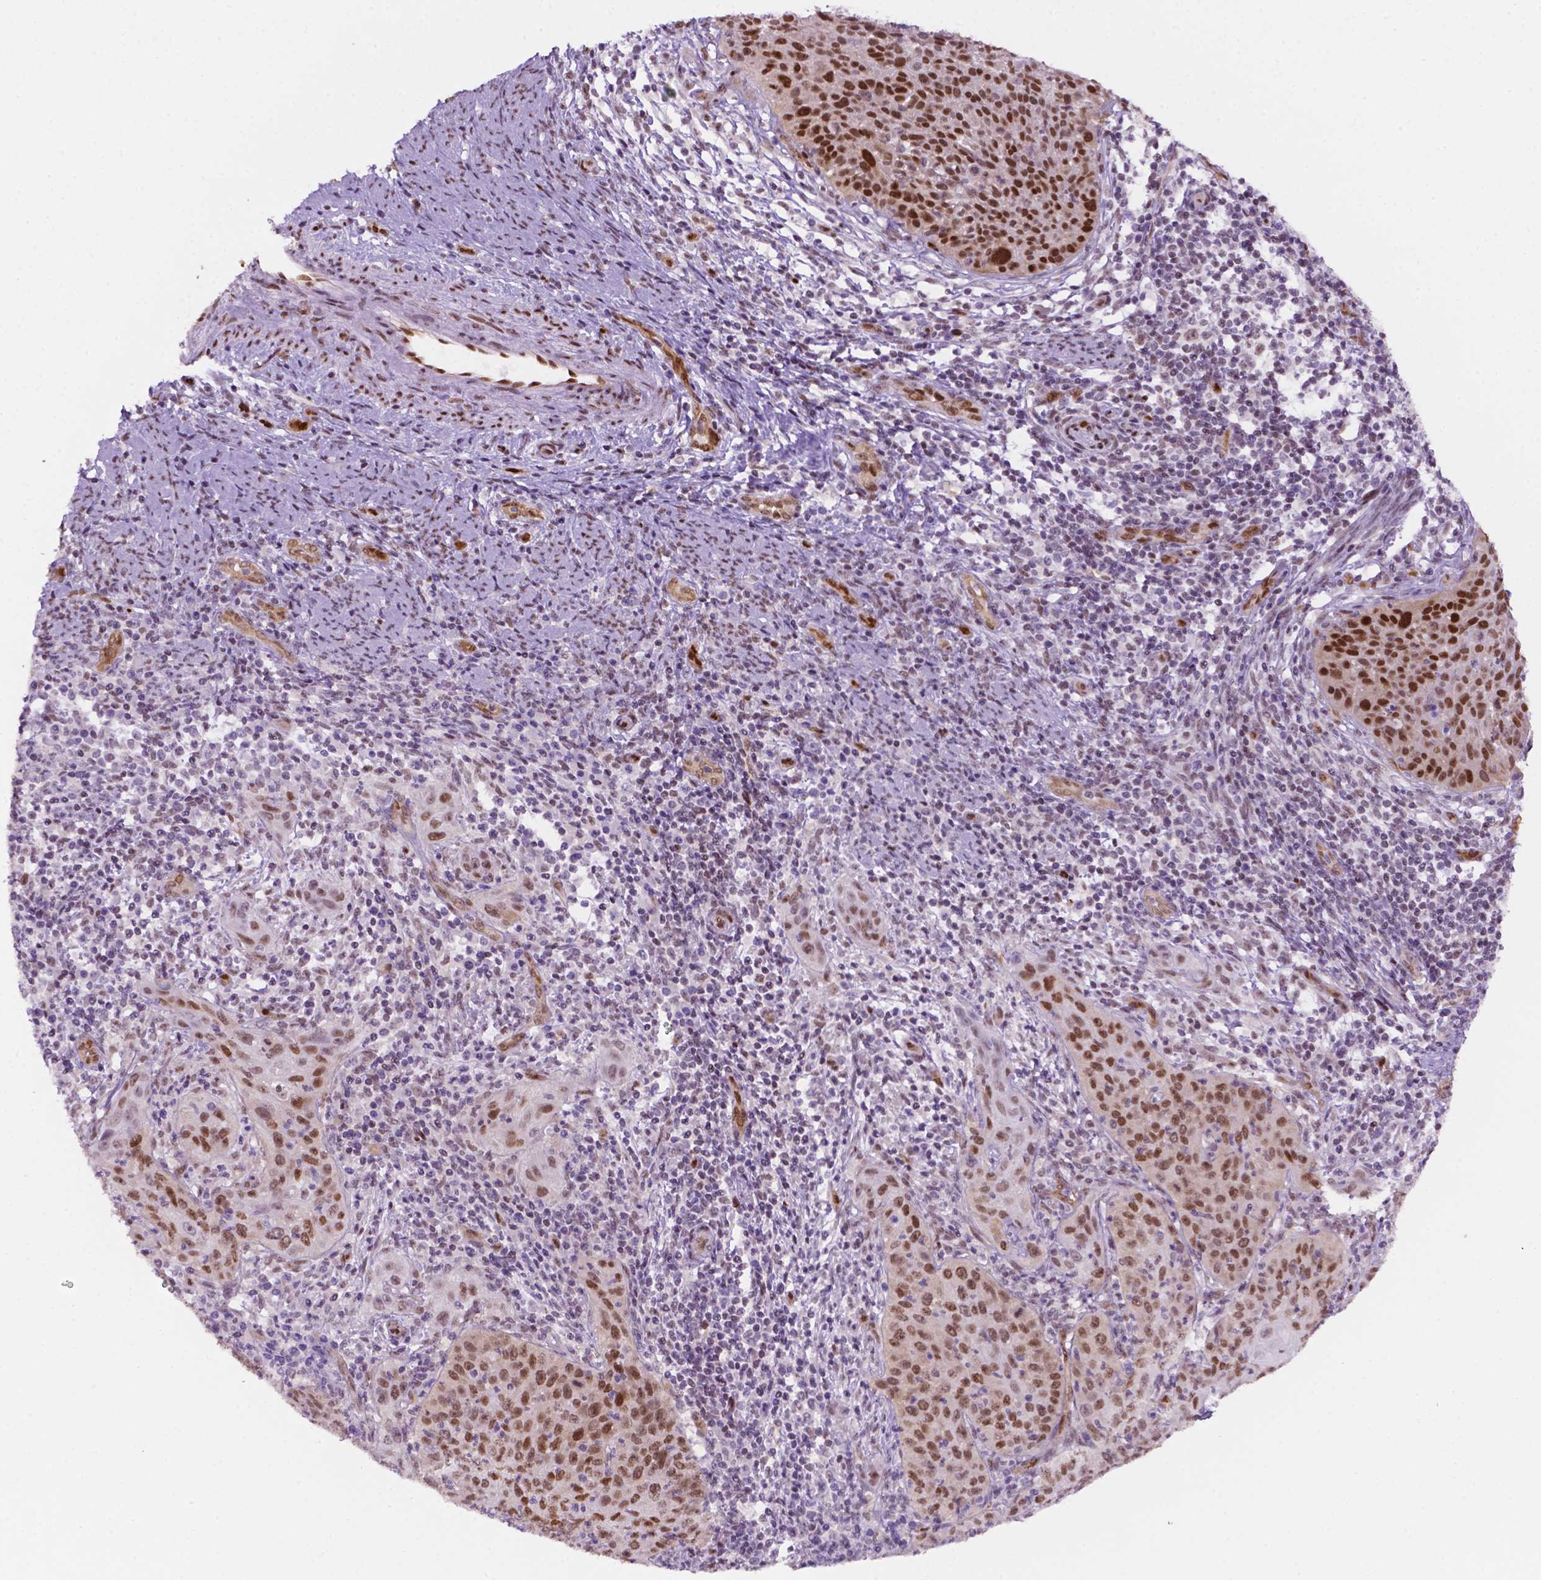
{"staining": {"intensity": "moderate", "quantity": ">75%", "location": "nuclear"}, "tissue": "cervical cancer", "cell_type": "Tumor cells", "image_type": "cancer", "snomed": [{"axis": "morphology", "description": "Squamous cell carcinoma, NOS"}, {"axis": "topography", "description": "Cervix"}], "caption": "A brown stain shows moderate nuclear positivity of a protein in human cervical cancer tumor cells.", "gene": "ERF", "patient": {"sex": "female", "age": 30}}